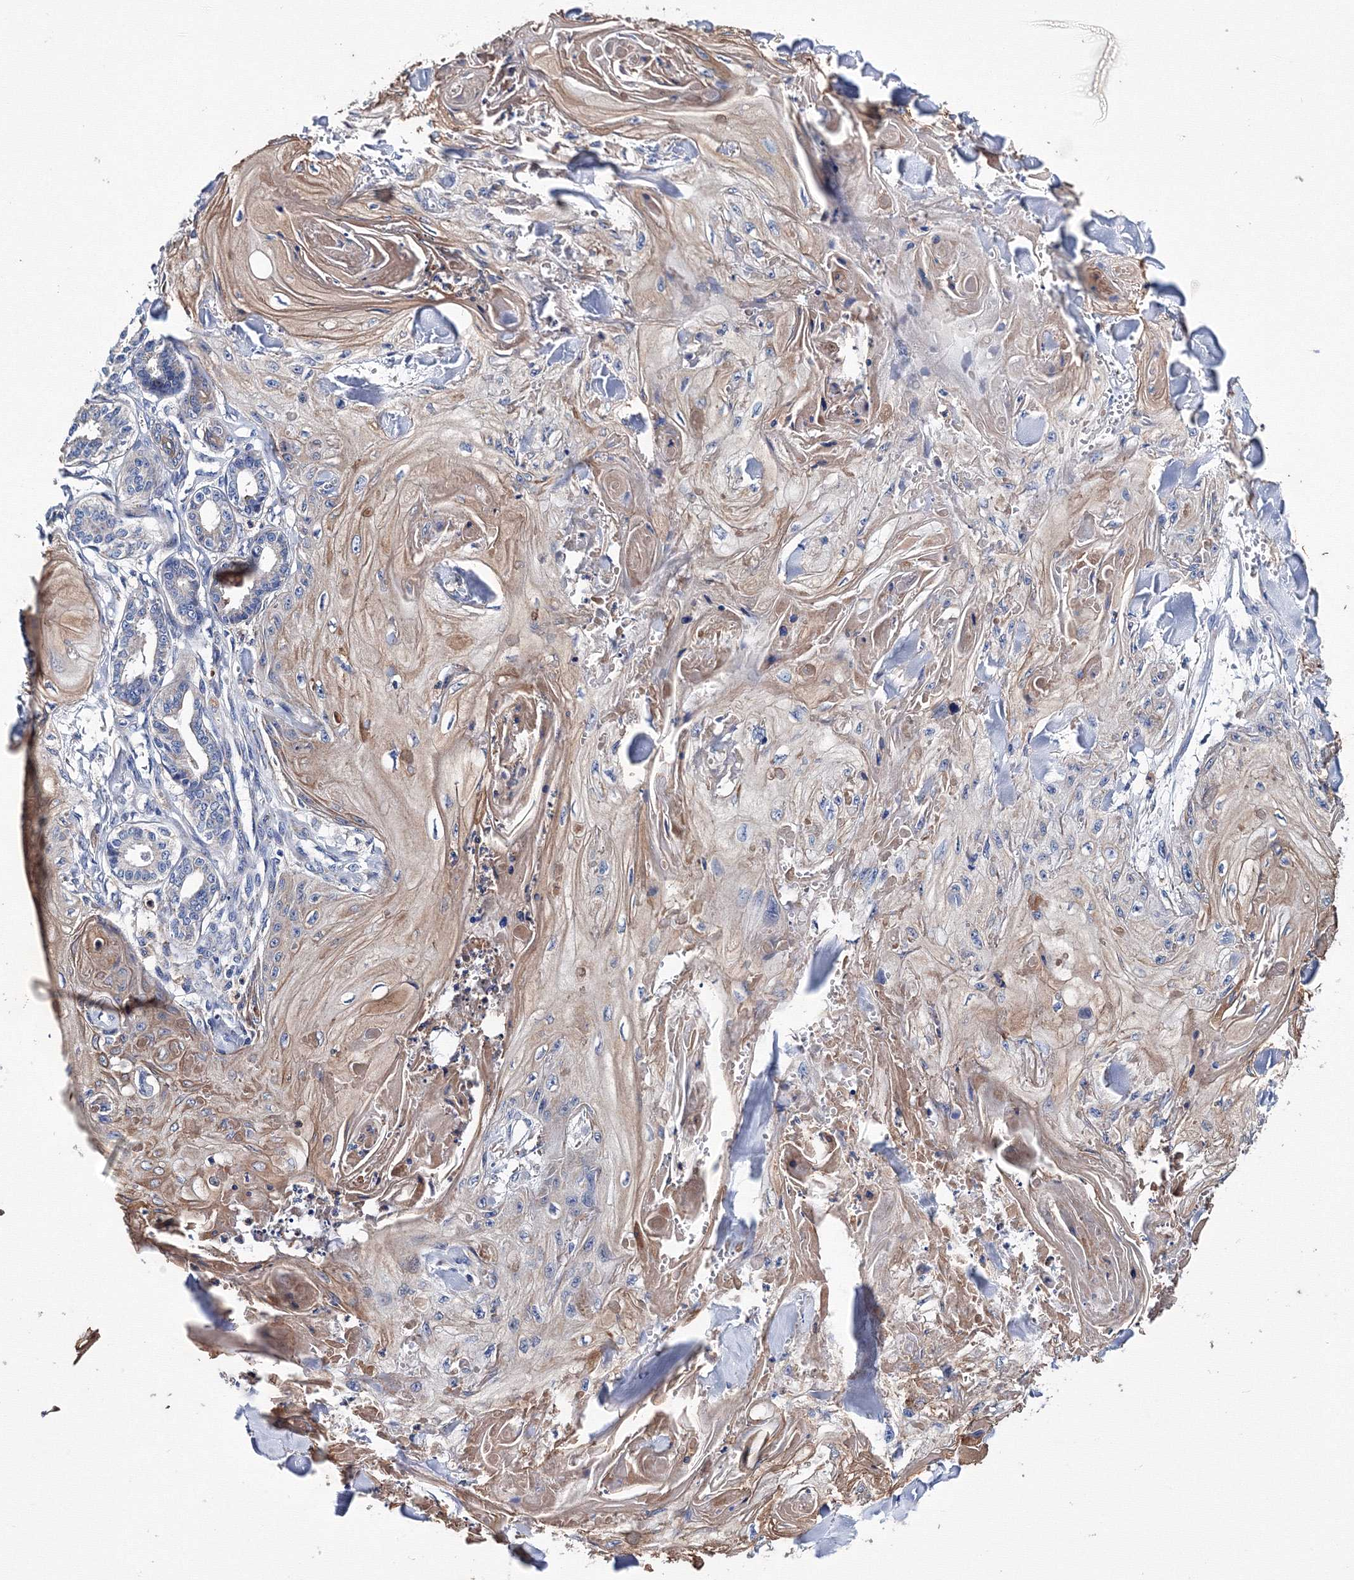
{"staining": {"intensity": "moderate", "quantity": "<25%", "location": "cytoplasmic/membranous"}, "tissue": "skin cancer", "cell_type": "Tumor cells", "image_type": "cancer", "snomed": [{"axis": "morphology", "description": "Squamous cell carcinoma, NOS"}, {"axis": "topography", "description": "Skin"}], "caption": "Skin cancer stained with a protein marker reveals moderate staining in tumor cells.", "gene": "TRPM2", "patient": {"sex": "male", "age": 74}}